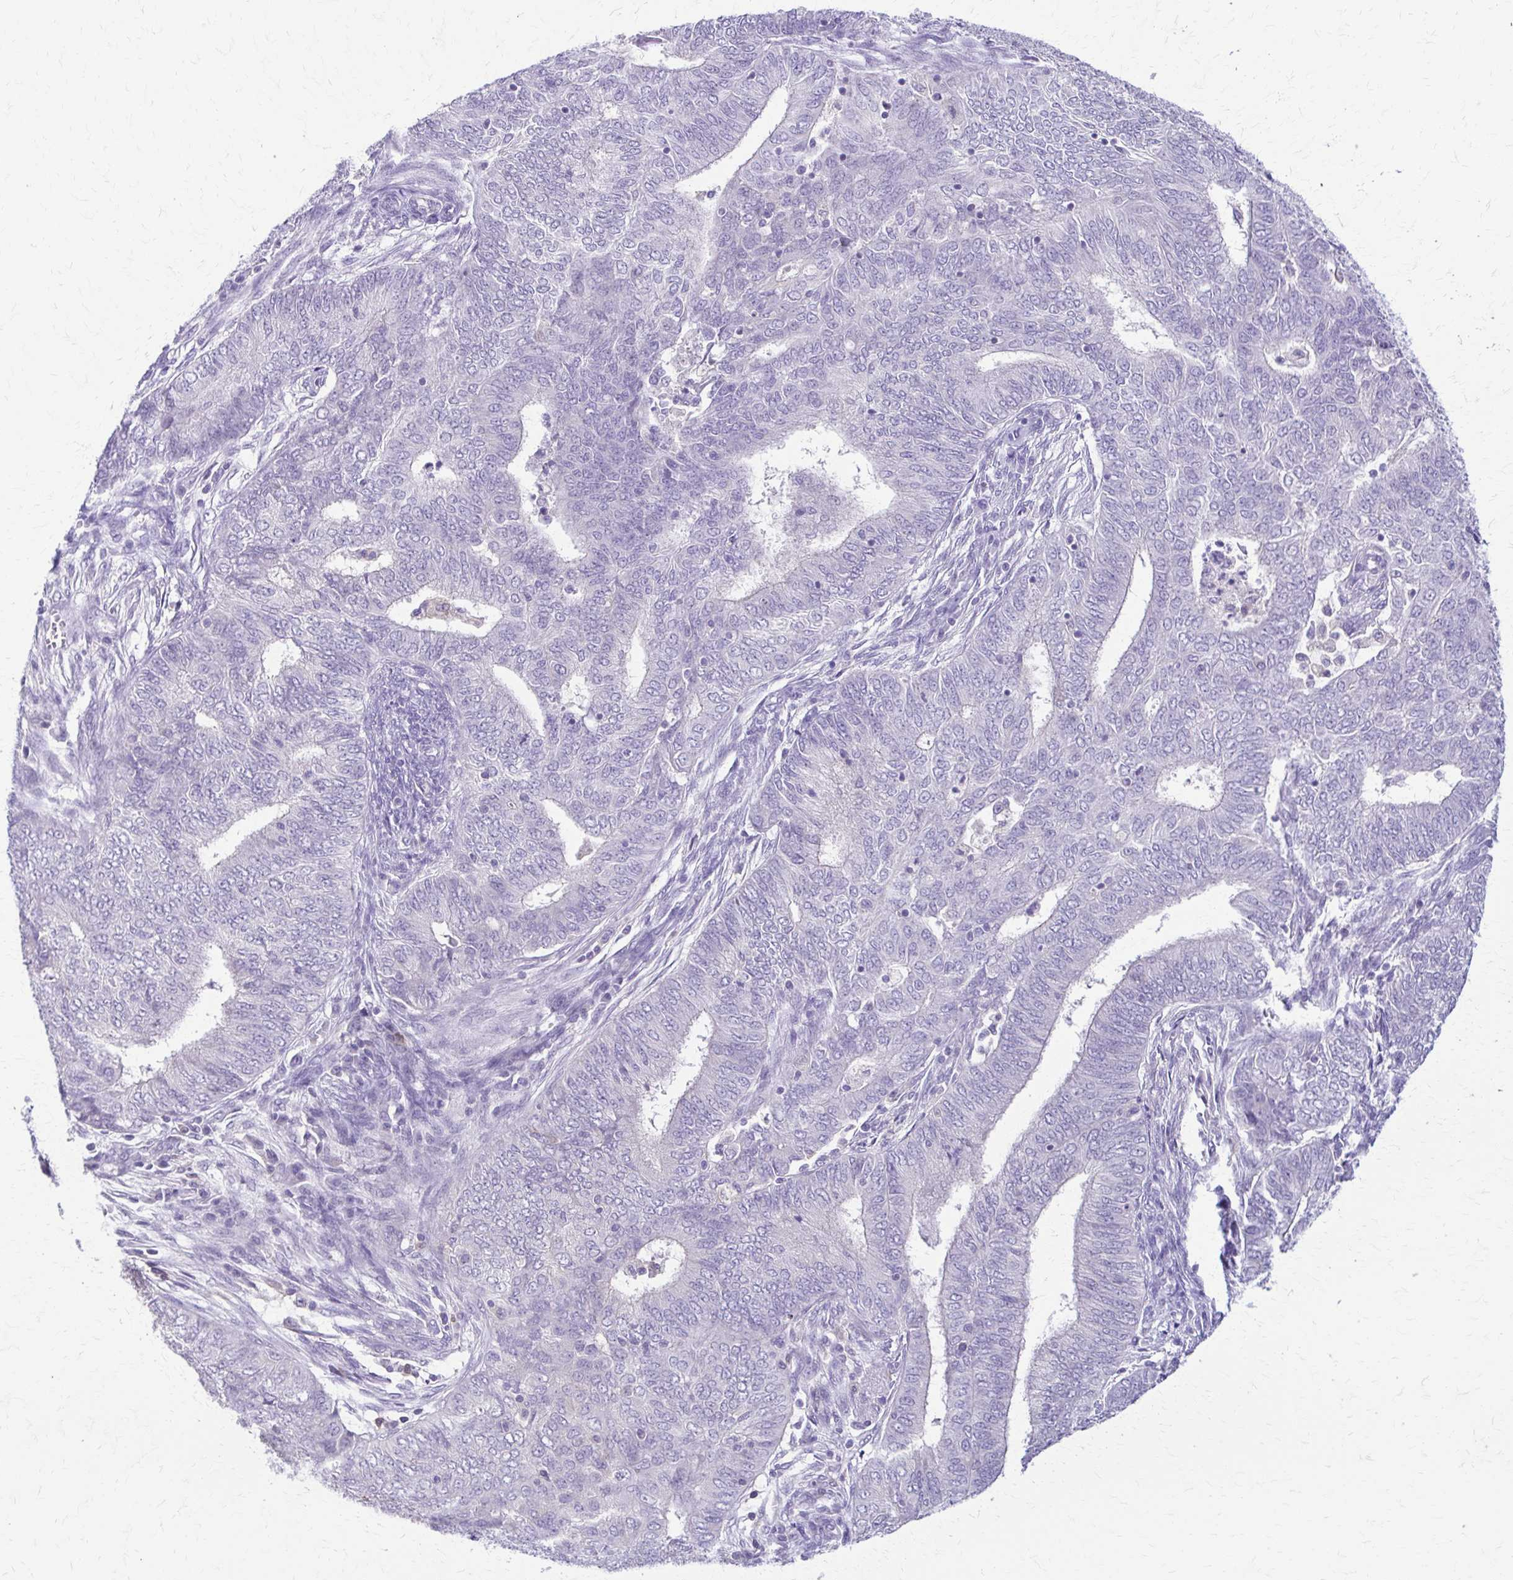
{"staining": {"intensity": "negative", "quantity": "none", "location": "none"}, "tissue": "endometrial cancer", "cell_type": "Tumor cells", "image_type": "cancer", "snomed": [{"axis": "morphology", "description": "Adenocarcinoma, NOS"}, {"axis": "topography", "description": "Endometrium"}], "caption": "Endometrial adenocarcinoma was stained to show a protein in brown. There is no significant positivity in tumor cells.", "gene": "PIK3AP1", "patient": {"sex": "female", "age": 62}}